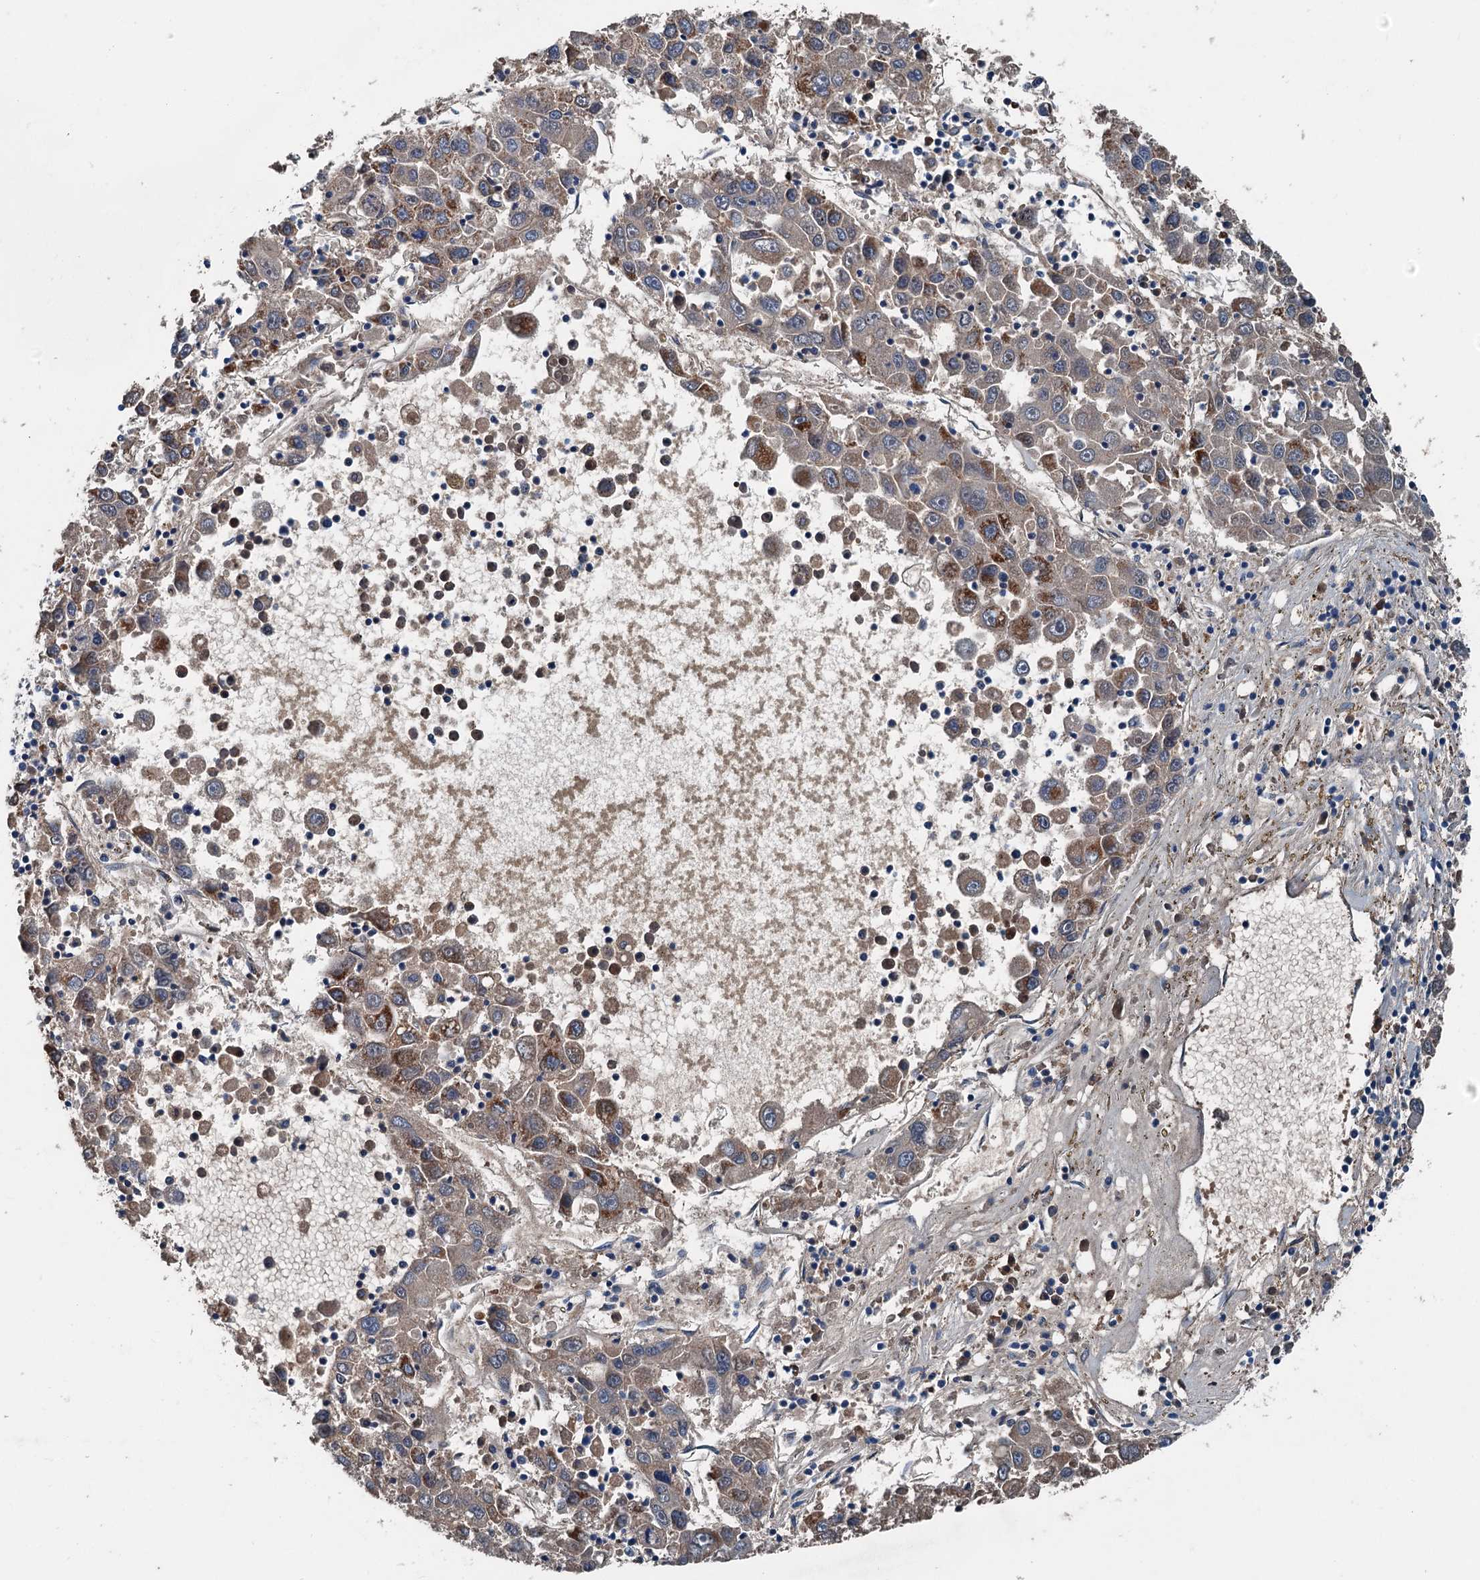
{"staining": {"intensity": "moderate", "quantity": "<25%", "location": "cytoplasmic/membranous"}, "tissue": "liver cancer", "cell_type": "Tumor cells", "image_type": "cancer", "snomed": [{"axis": "morphology", "description": "Carcinoma, Hepatocellular, NOS"}, {"axis": "topography", "description": "Liver"}], "caption": "The micrograph displays a brown stain indicating the presence of a protein in the cytoplasmic/membranous of tumor cells in liver hepatocellular carcinoma.", "gene": "PDSS1", "patient": {"sex": "male", "age": 49}}